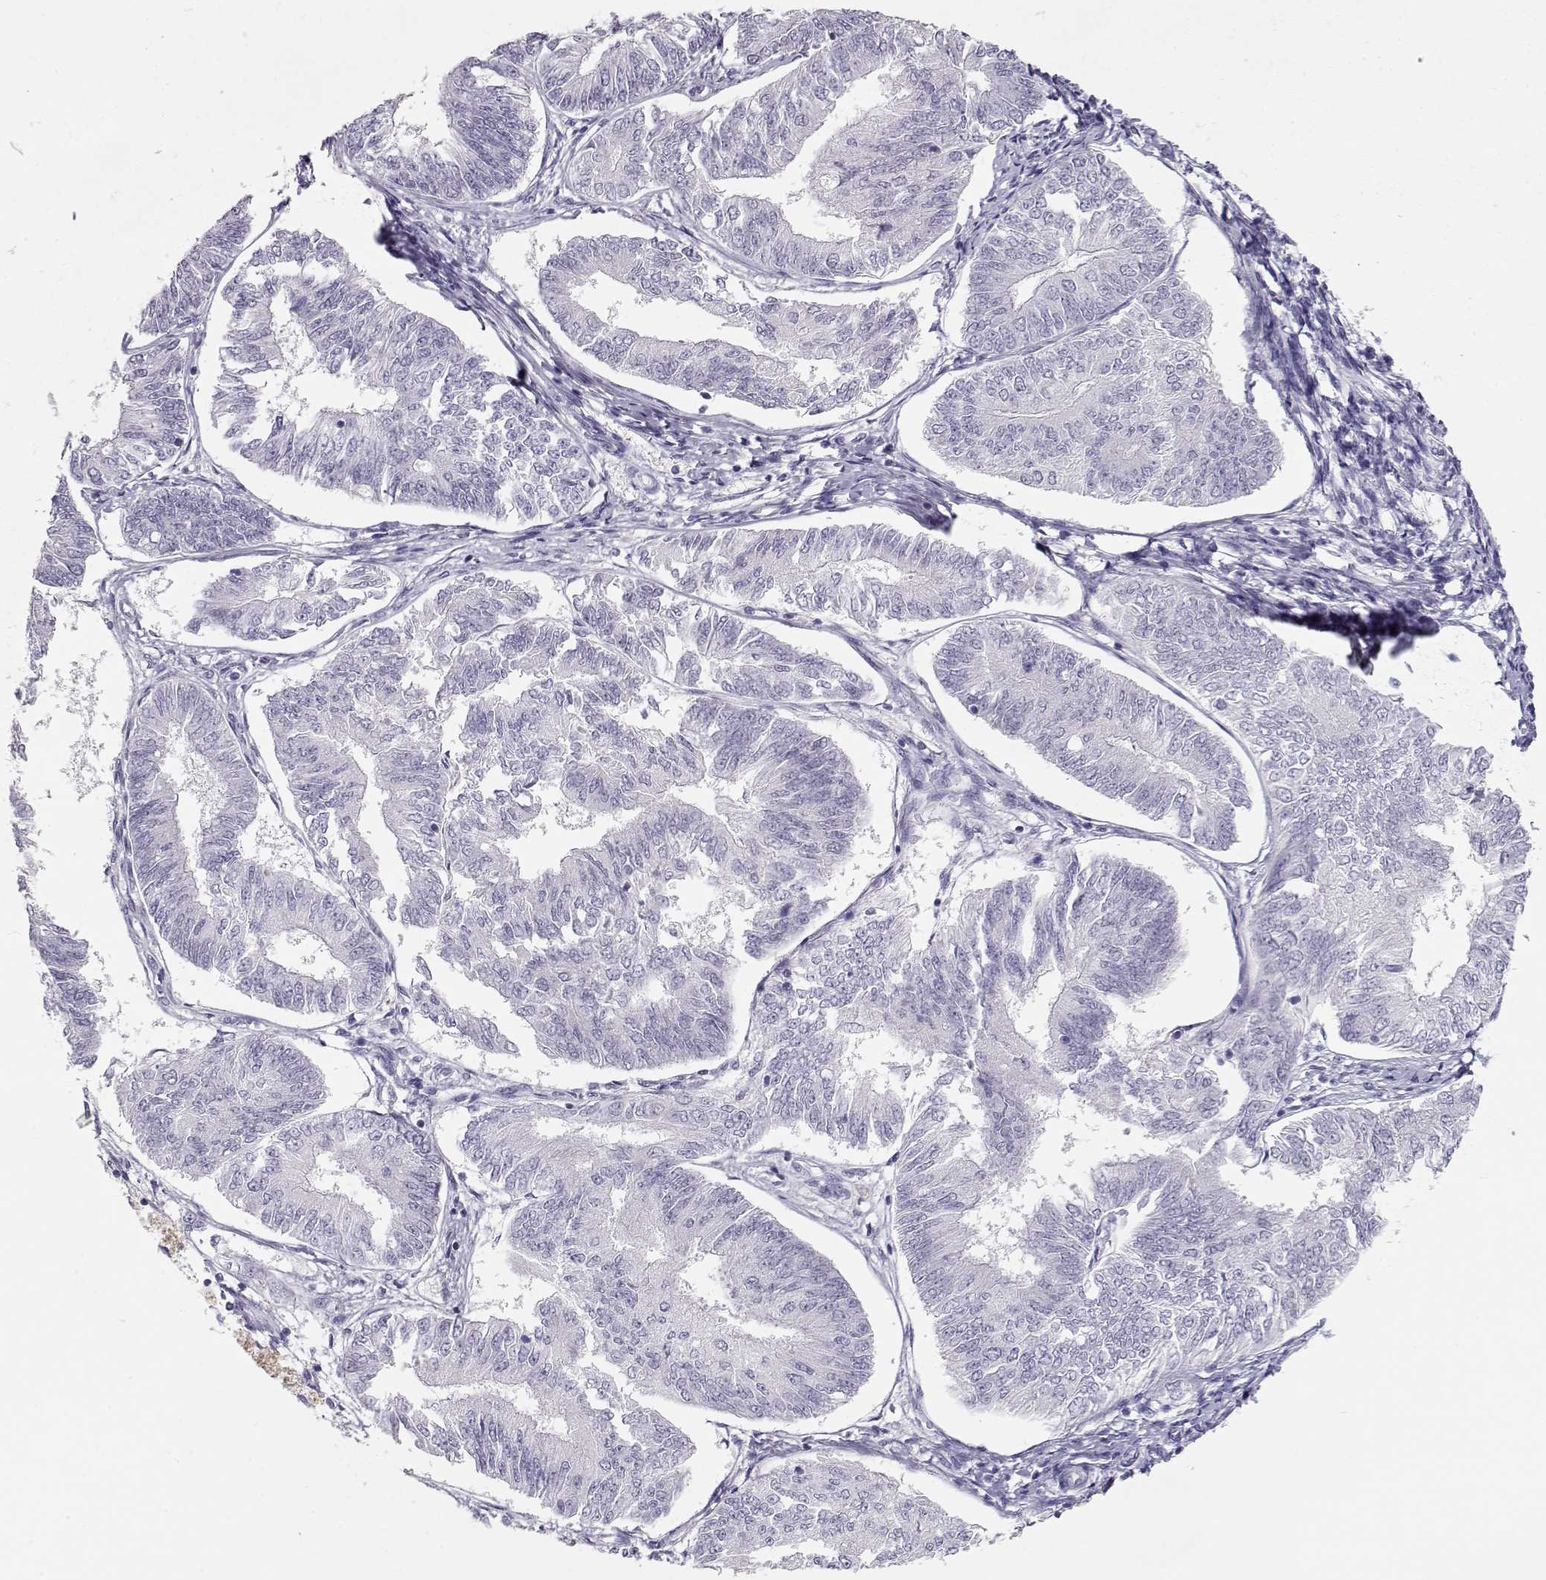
{"staining": {"intensity": "negative", "quantity": "none", "location": "none"}, "tissue": "endometrial cancer", "cell_type": "Tumor cells", "image_type": "cancer", "snomed": [{"axis": "morphology", "description": "Adenocarcinoma, NOS"}, {"axis": "topography", "description": "Endometrium"}], "caption": "Immunohistochemistry (IHC) histopathology image of neoplastic tissue: human endometrial cancer (adenocarcinoma) stained with DAB exhibits no significant protein staining in tumor cells.", "gene": "NUTM1", "patient": {"sex": "female", "age": 58}}